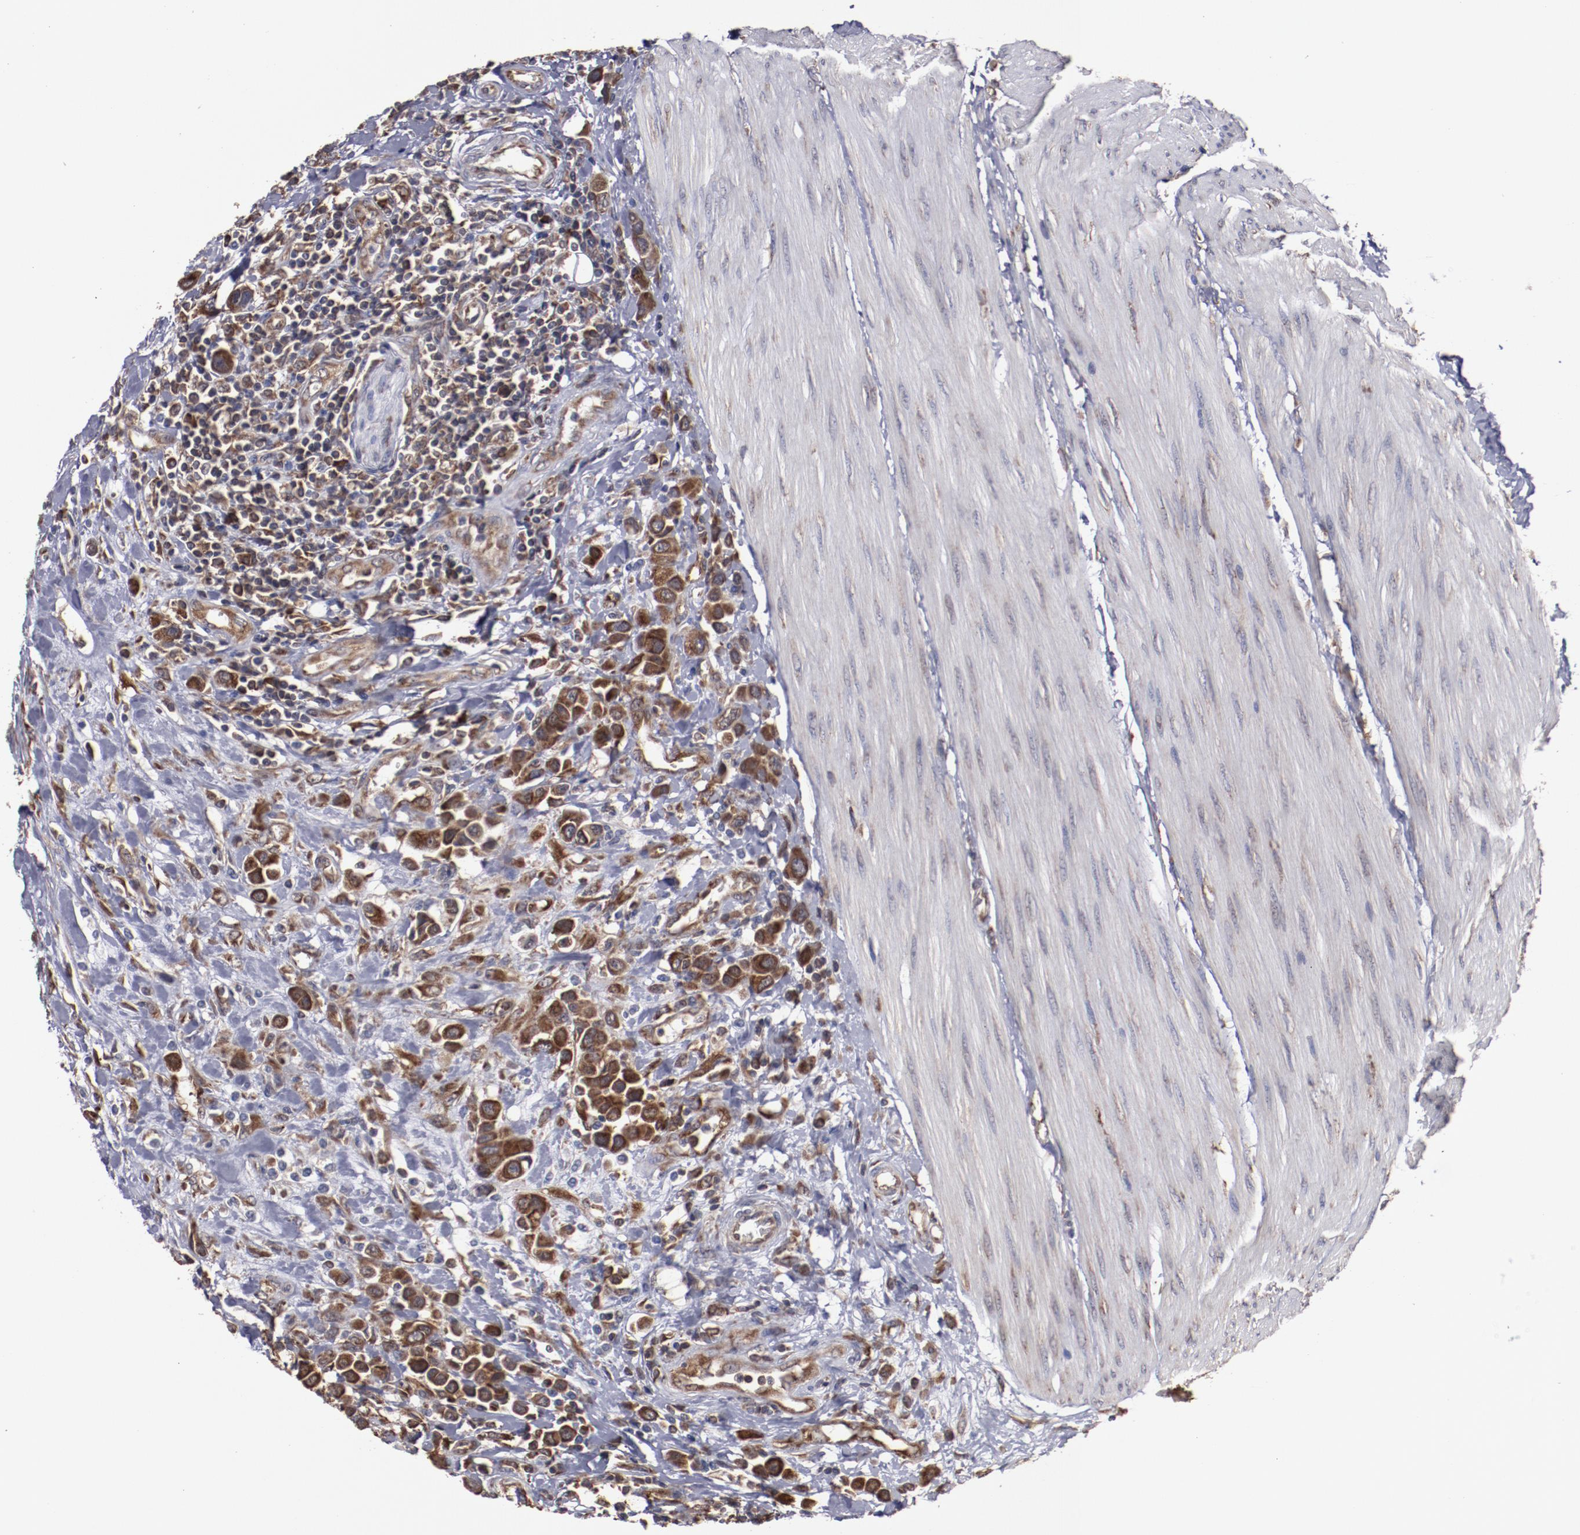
{"staining": {"intensity": "strong", "quantity": ">75%", "location": "cytoplasmic/membranous"}, "tissue": "urothelial cancer", "cell_type": "Tumor cells", "image_type": "cancer", "snomed": [{"axis": "morphology", "description": "Urothelial carcinoma, High grade"}, {"axis": "topography", "description": "Urinary bladder"}], "caption": "This histopathology image demonstrates urothelial cancer stained with immunohistochemistry (IHC) to label a protein in brown. The cytoplasmic/membranous of tumor cells show strong positivity for the protein. Nuclei are counter-stained blue.", "gene": "RPS4Y1", "patient": {"sex": "male", "age": 50}}